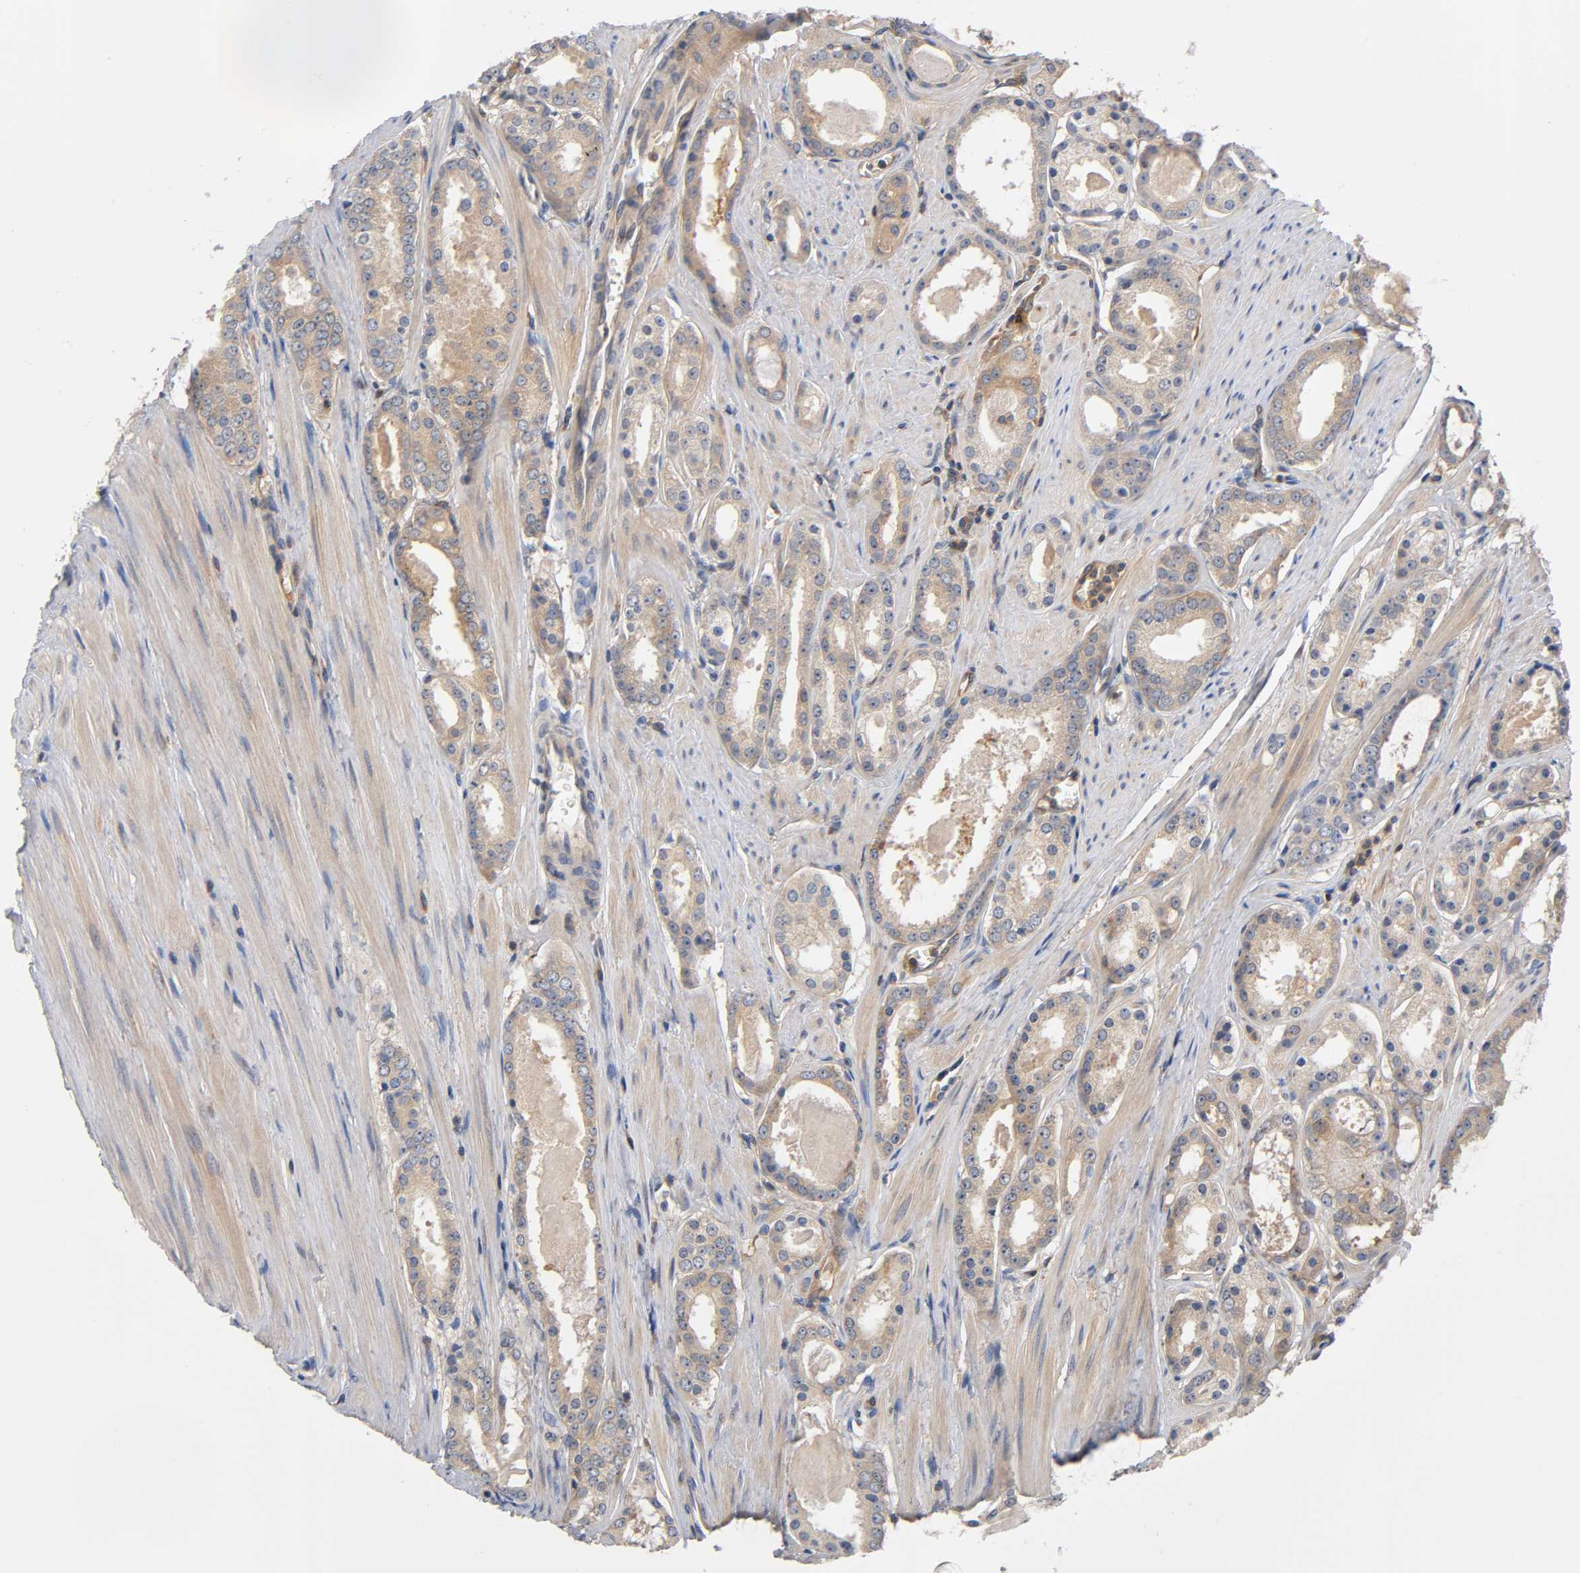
{"staining": {"intensity": "moderate", "quantity": ">75%", "location": "cytoplasmic/membranous"}, "tissue": "prostate cancer", "cell_type": "Tumor cells", "image_type": "cancer", "snomed": [{"axis": "morphology", "description": "Adenocarcinoma, Low grade"}, {"axis": "topography", "description": "Prostate"}], "caption": "A photomicrograph of prostate cancer (low-grade adenocarcinoma) stained for a protein reveals moderate cytoplasmic/membranous brown staining in tumor cells.", "gene": "PRKAB1", "patient": {"sex": "male", "age": 57}}